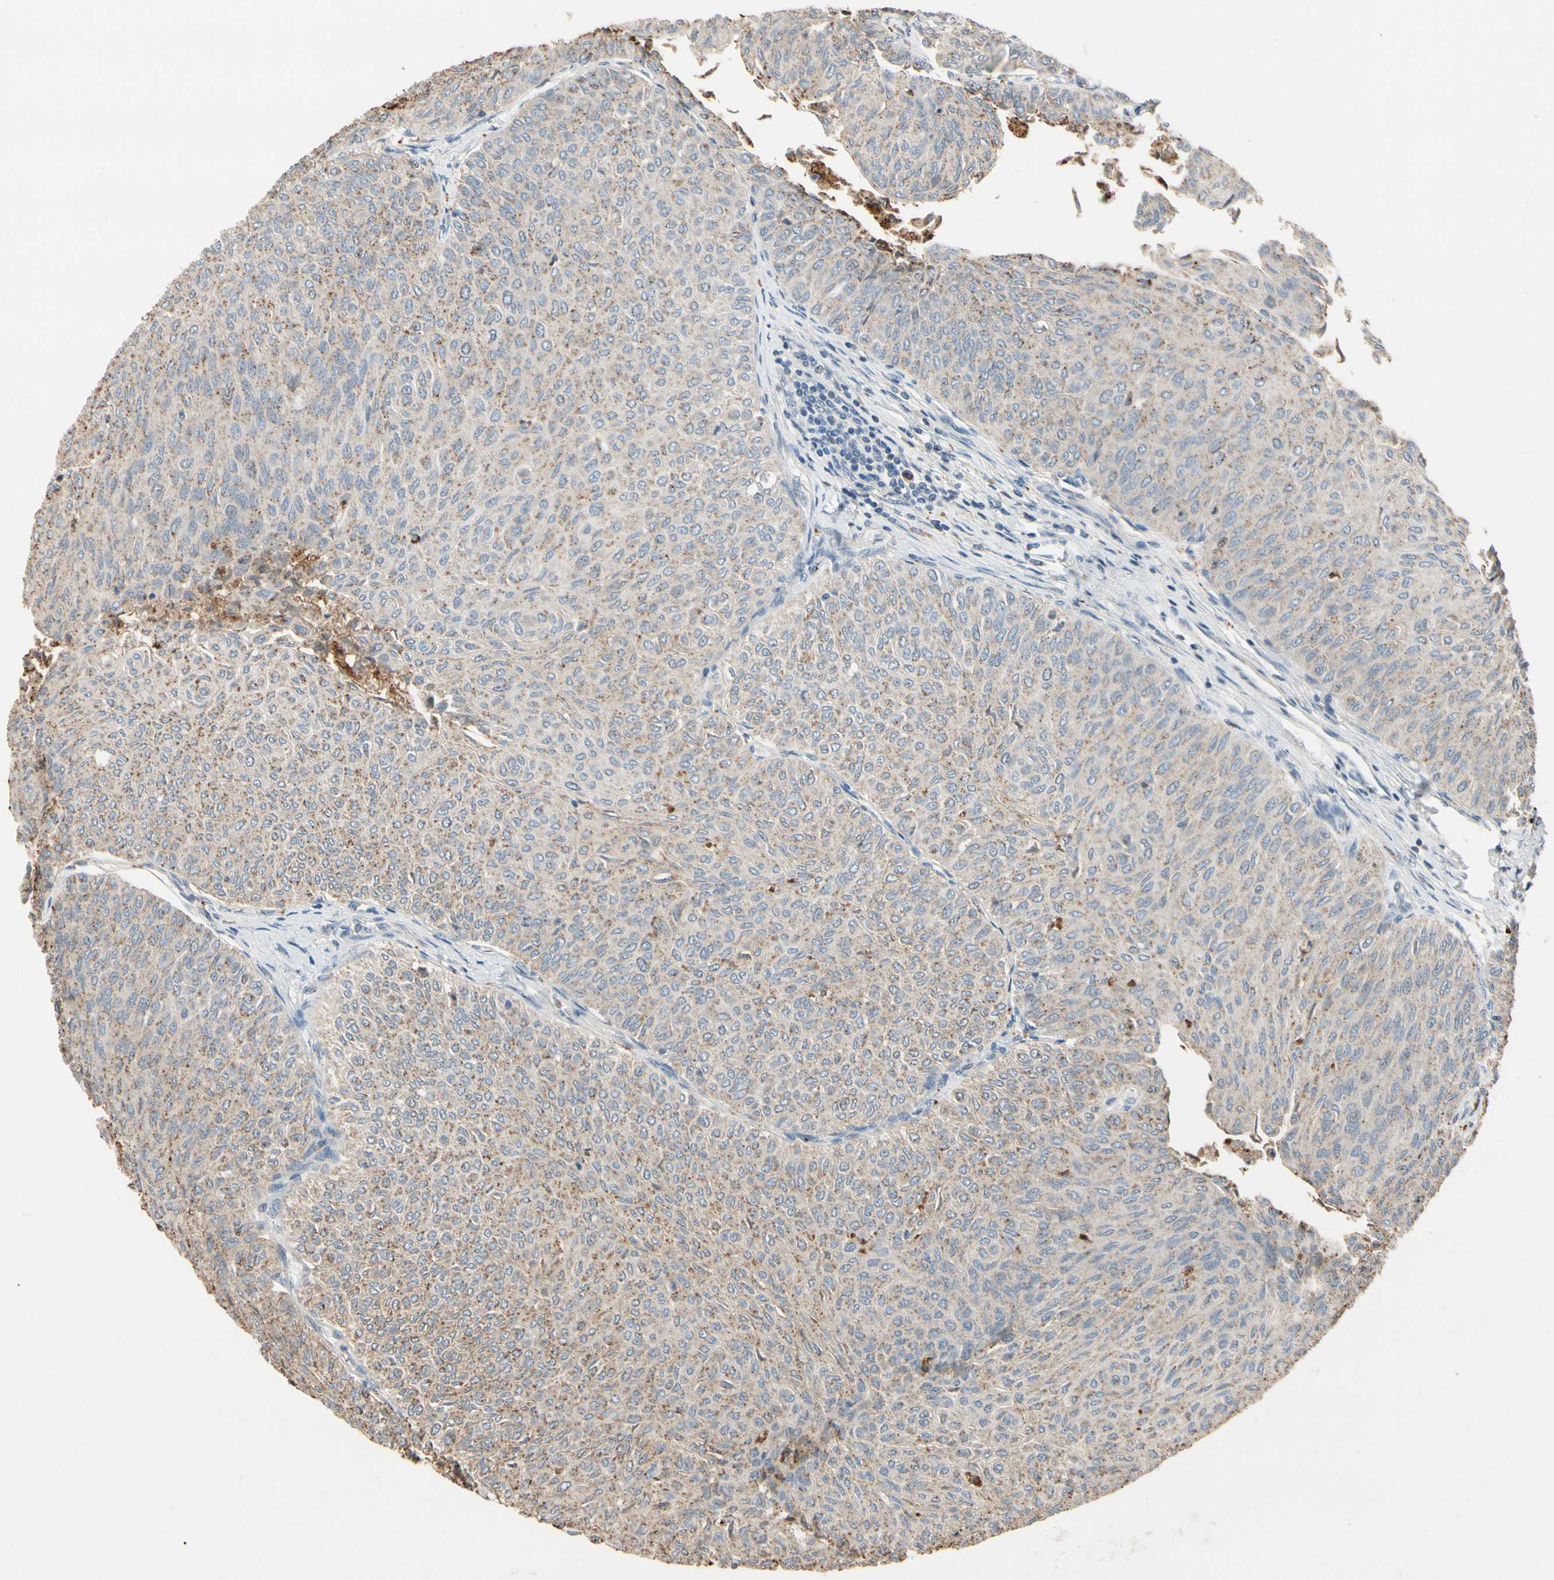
{"staining": {"intensity": "moderate", "quantity": "25%-75%", "location": "cytoplasmic/membranous"}, "tissue": "urothelial cancer", "cell_type": "Tumor cells", "image_type": "cancer", "snomed": [{"axis": "morphology", "description": "Urothelial carcinoma, Low grade"}, {"axis": "topography", "description": "Urinary bladder"}], "caption": "Moderate cytoplasmic/membranous protein positivity is identified in about 25%-75% of tumor cells in urothelial cancer.", "gene": "ZKSCAN4", "patient": {"sex": "male", "age": 78}}